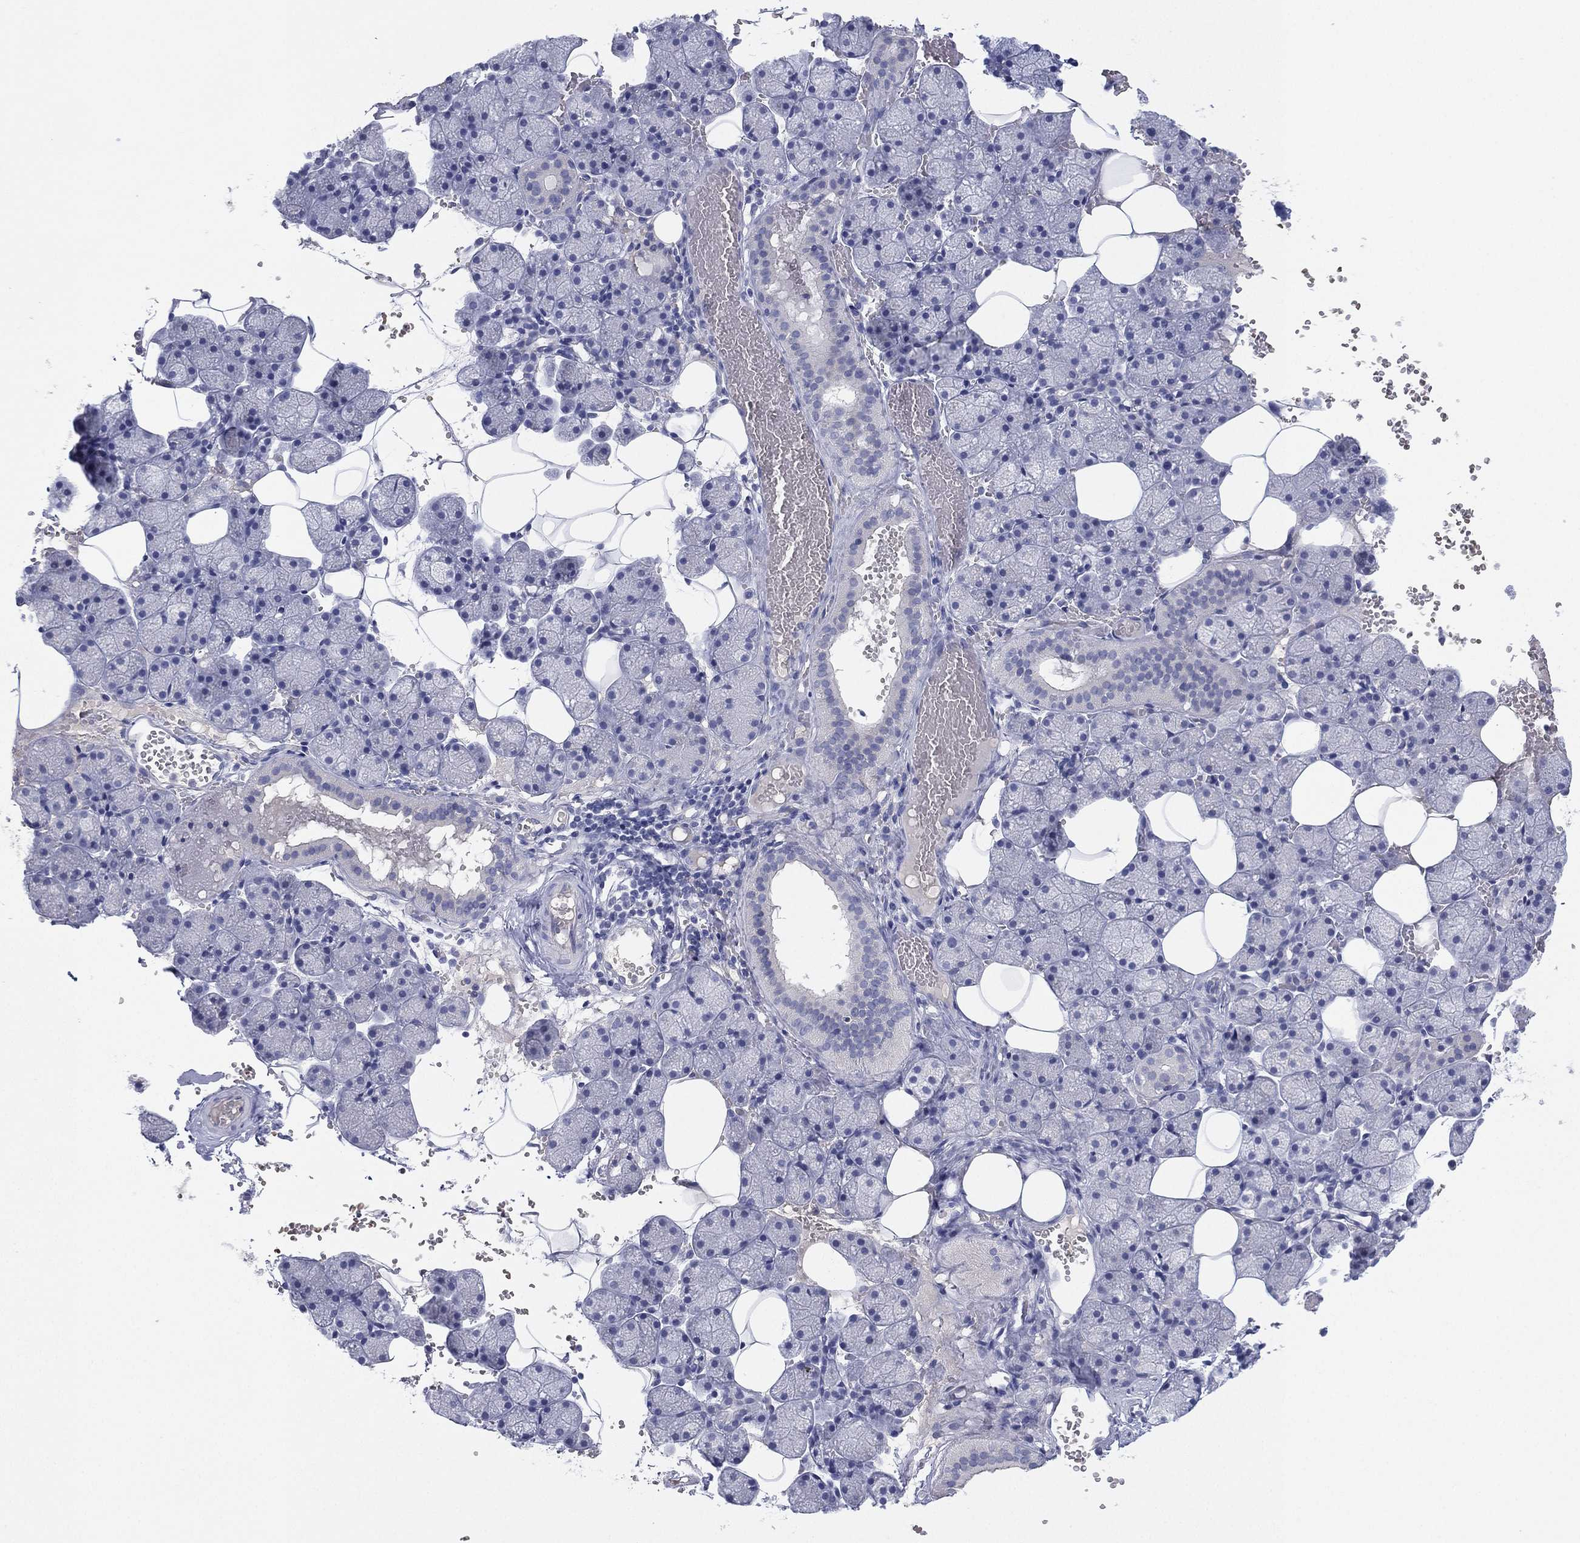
{"staining": {"intensity": "negative", "quantity": "none", "location": "none"}, "tissue": "salivary gland", "cell_type": "Glandular cells", "image_type": "normal", "snomed": [{"axis": "morphology", "description": "Normal tissue, NOS"}, {"axis": "topography", "description": "Salivary gland"}], "caption": "Immunohistochemistry (IHC) photomicrograph of normal salivary gland: human salivary gland stained with DAB reveals no significant protein expression in glandular cells.", "gene": "CYP2D6", "patient": {"sex": "male", "age": 38}}